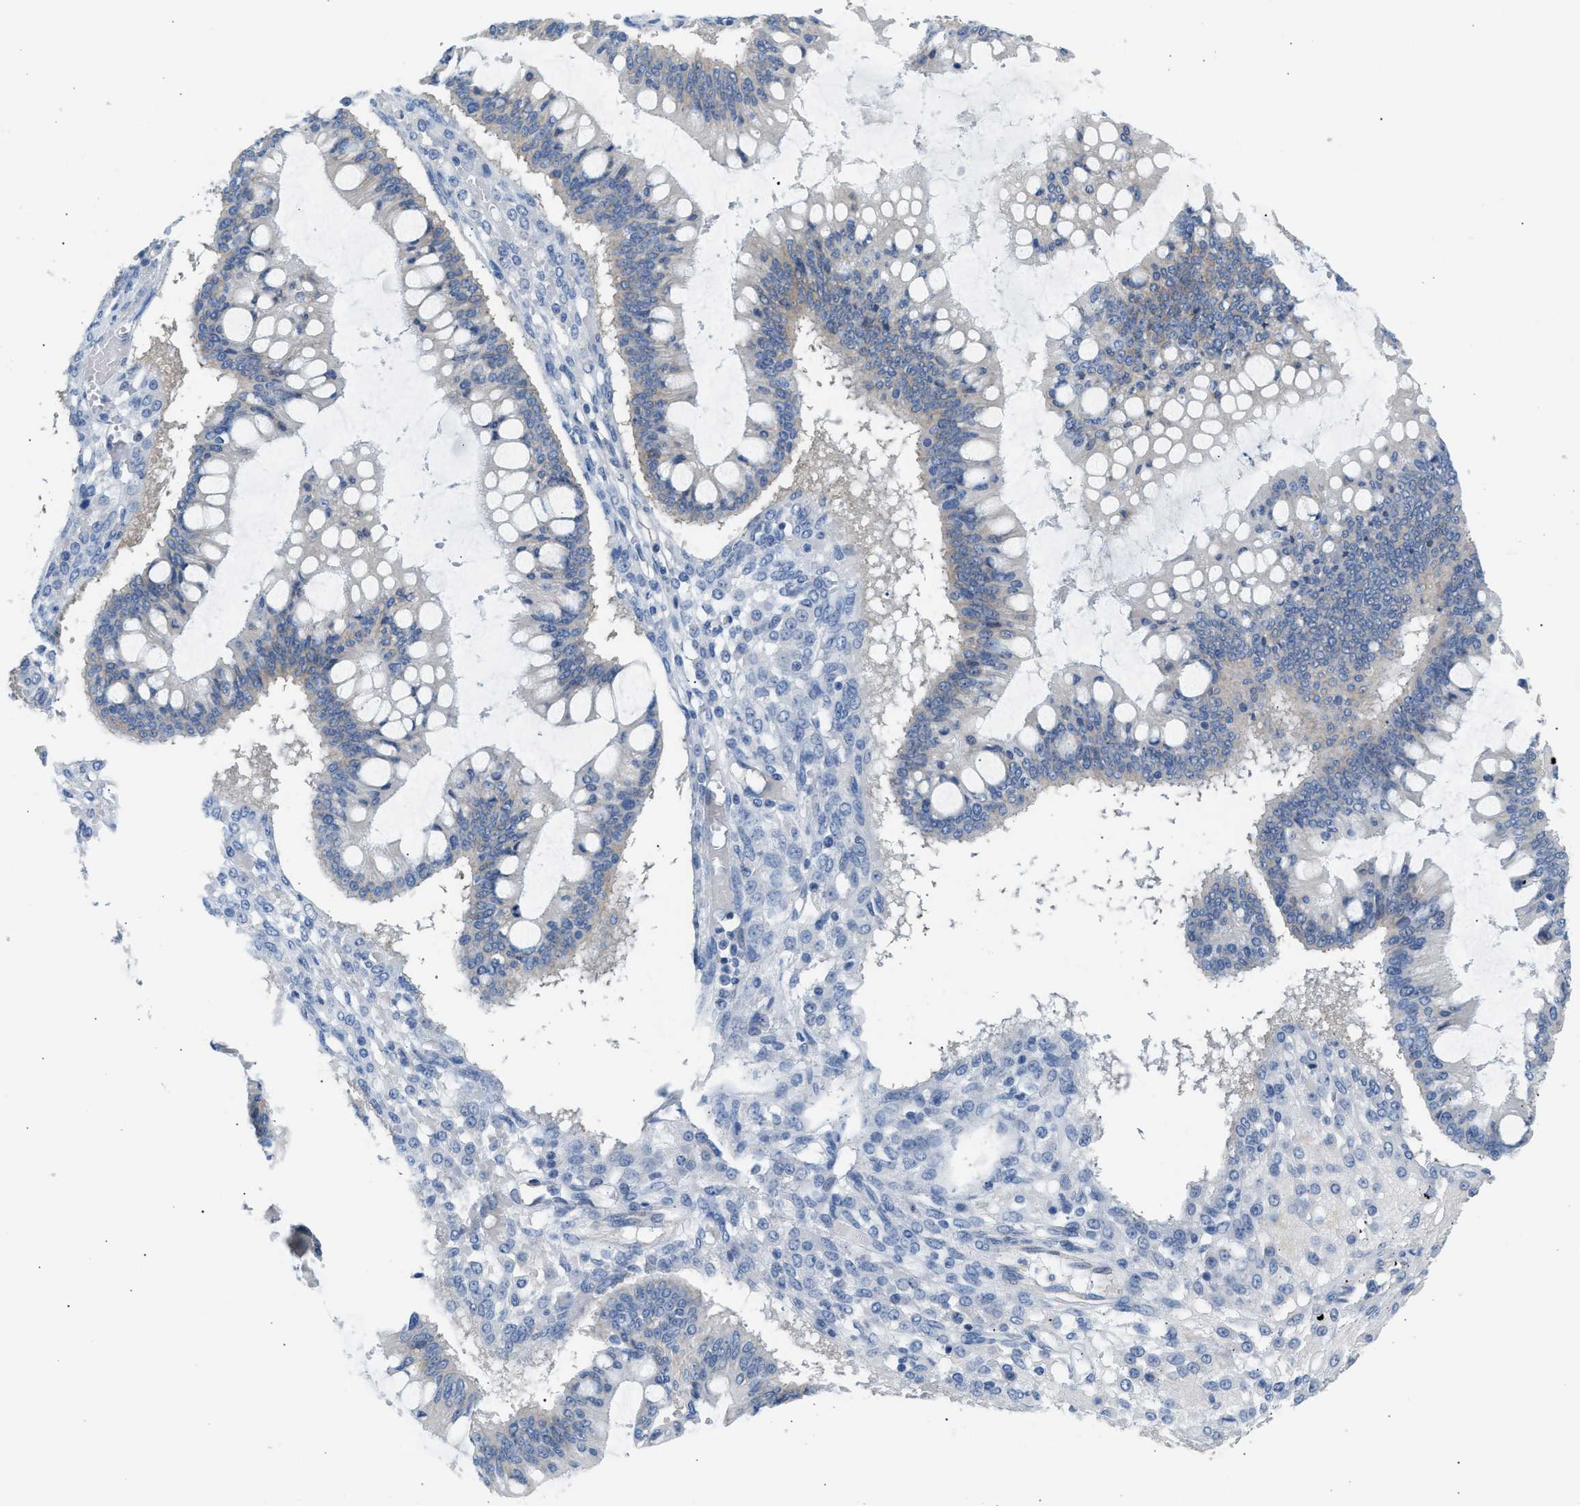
{"staining": {"intensity": "negative", "quantity": "none", "location": "none"}, "tissue": "ovarian cancer", "cell_type": "Tumor cells", "image_type": "cancer", "snomed": [{"axis": "morphology", "description": "Cystadenocarcinoma, mucinous, NOS"}, {"axis": "topography", "description": "Ovary"}], "caption": "Mucinous cystadenocarcinoma (ovarian) stained for a protein using IHC exhibits no expression tumor cells.", "gene": "ERBB2", "patient": {"sex": "female", "age": 73}}